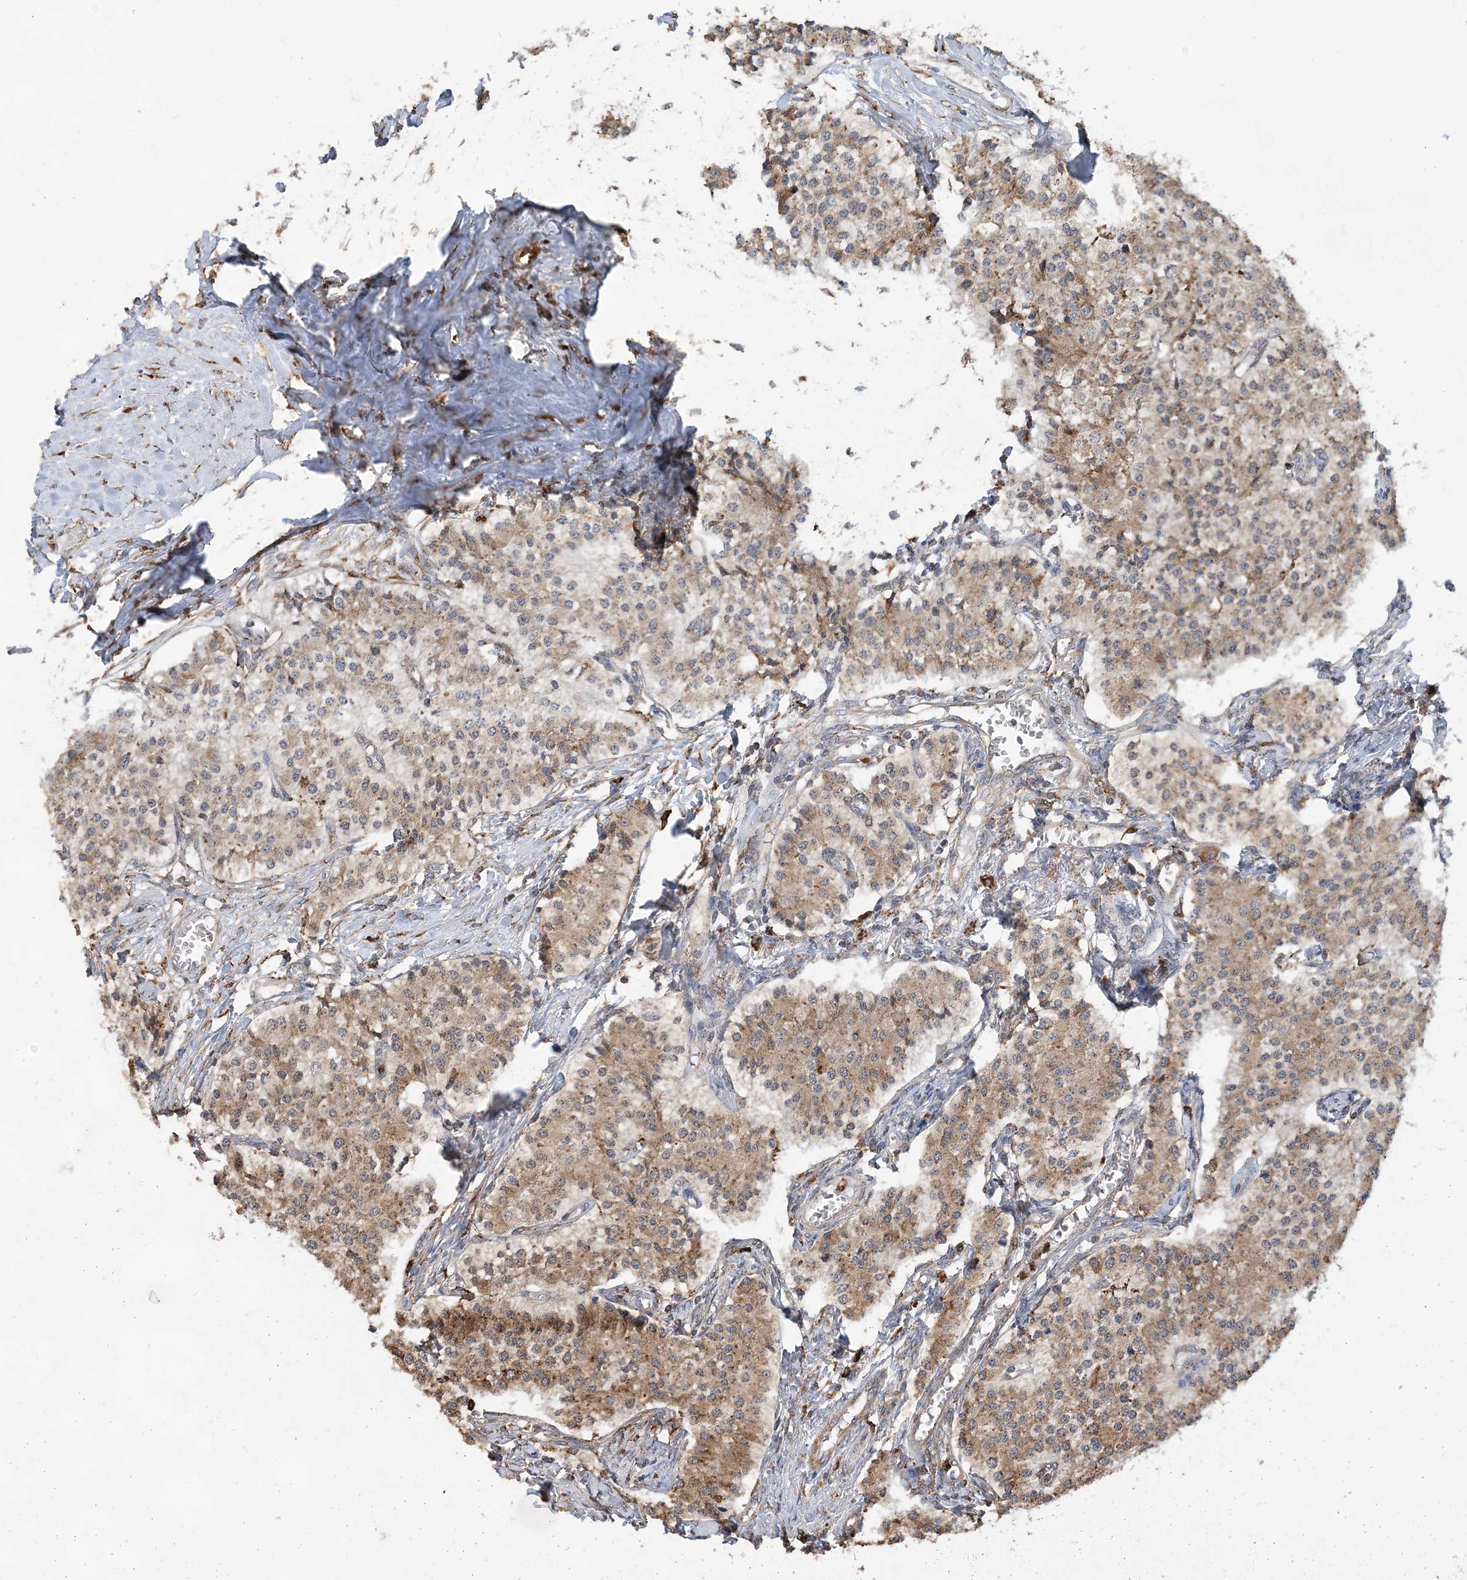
{"staining": {"intensity": "moderate", "quantity": ">75%", "location": "cytoplasmic/membranous"}, "tissue": "carcinoid", "cell_type": "Tumor cells", "image_type": "cancer", "snomed": [{"axis": "morphology", "description": "Carcinoid, malignant, NOS"}, {"axis": "topography", "description": "Colon"}], "caption": "The micrograph demonstrates immunohistochemical staining of carcinoid. There is moderate cytoplasmic/membranous staining is appreciated in approximately >75% of tumor cells.", "gene": "WDR12", "patient": {"sex": "female", "age": 52}}